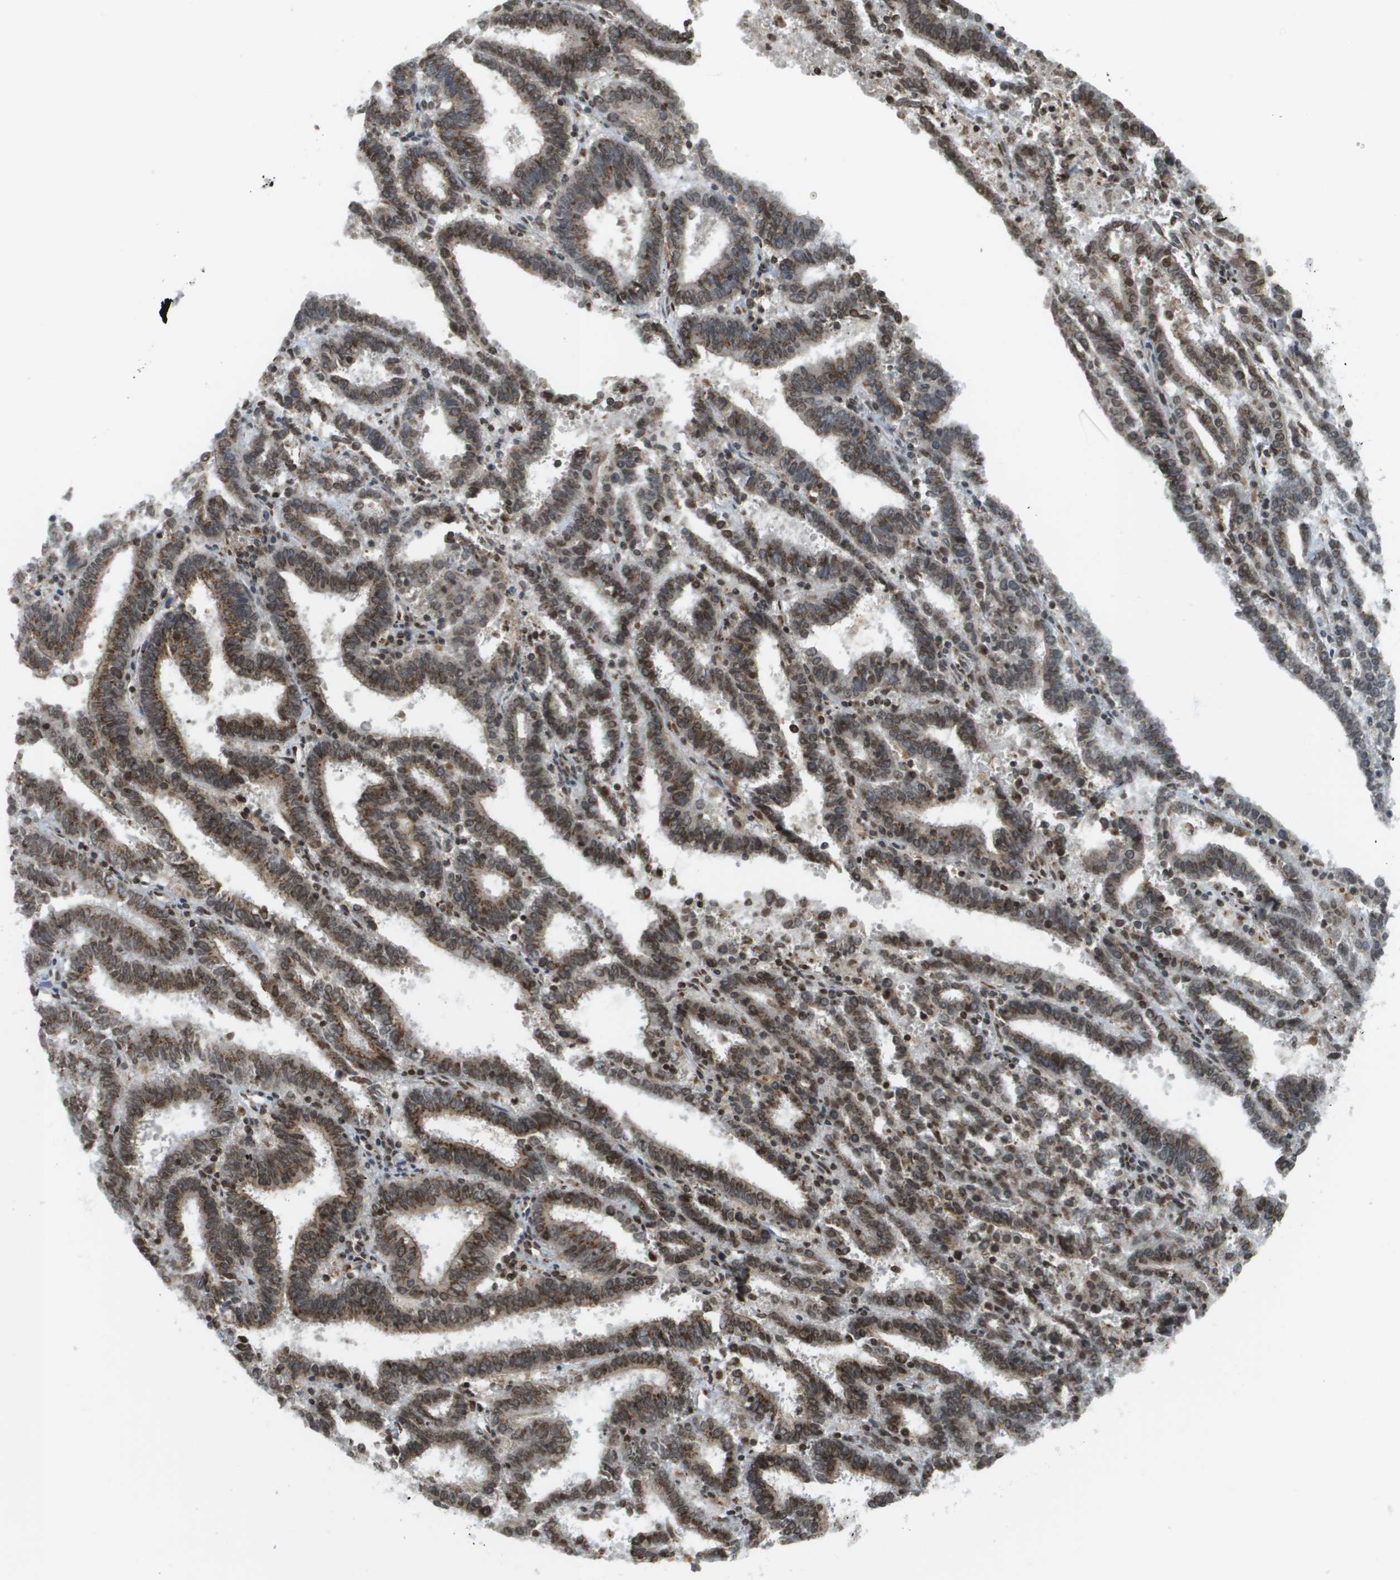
{"staining": {"intensity": "moderate", "quantity": ">75%", "location": "cytoplasmic/membranous,nuclear"}, "tissue": "endometrial cancer", "cell_type": "Tumor cells", "image_type": "cancer", "snomed": [{"axis": "morphology", "description": "Adenocarcinoma, NOS"}, {"axis": "topography", "description": "Uterus"}], "caption": "A micrograph of human endometrial adenocarcinoma stained for a protein demonstrates moderate cytoplasmic/membranous and nuclear brown staining in tumor cells. The staining is performed using DAB brown chromogen to label protein expression. The nuclei are counter-stained blue using hematoxylin.", "gene": "EVC", "patient": {"sex": "female", "age": 83}}